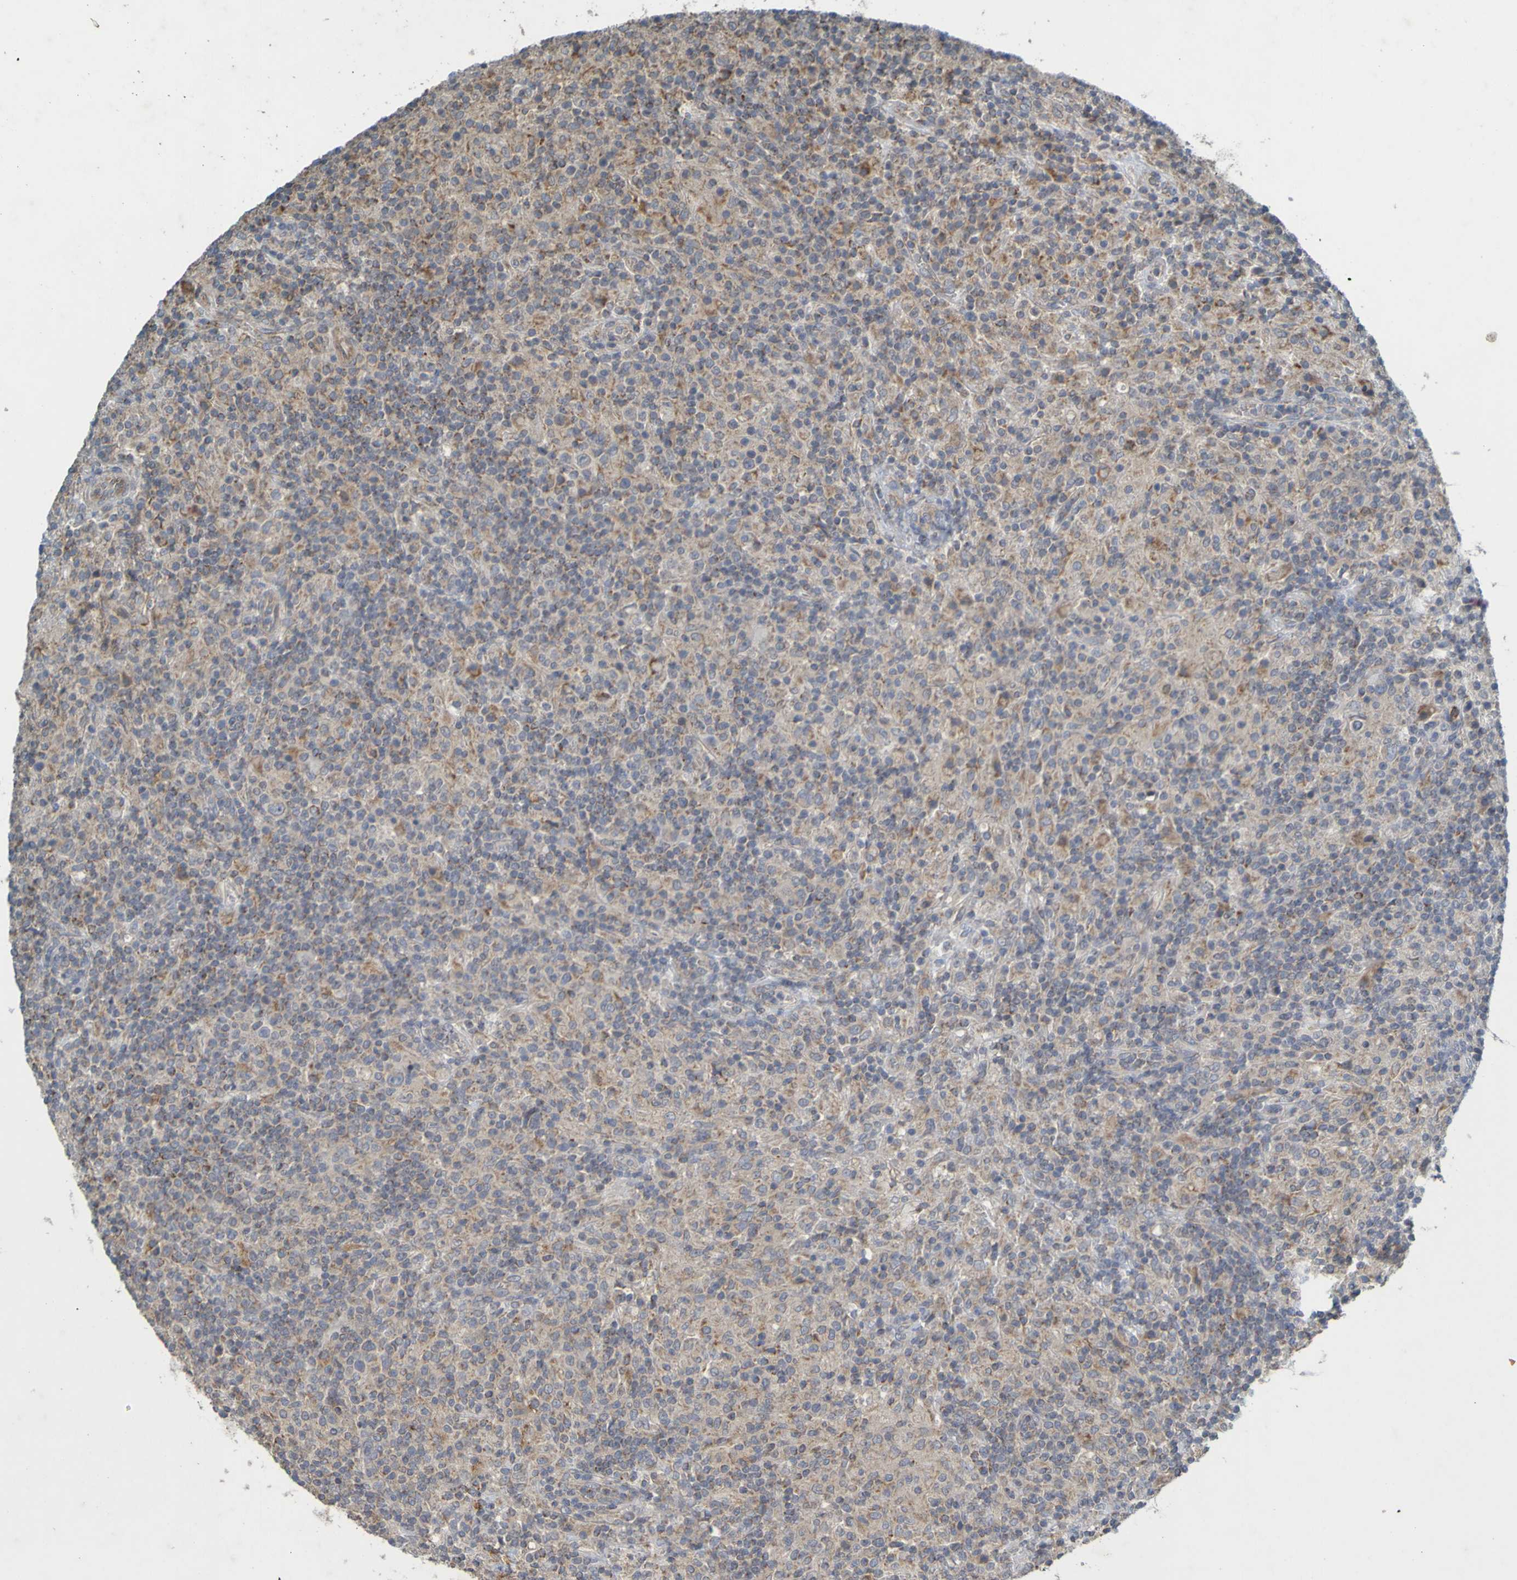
{"staining": {"intensity": "weak", "quantity": ">75%", "location": "cytoplasmic/membranous"}, "tissue": "lymphoma", "cell_type": "Tumor cells", "image_type": "cancer", "snomed": [{"axis": "morphology", "description": "Hodgkin's disease, NOS"}, {"axis": "topography", "description": "Lymph node"}], "caption": "Brown immunohistochemical staining in lymphoma reveals weak cytoplasmic/membranous expression in approximately >75% of tumor cells.", "gene": "B3GAT2", "patient": {"sex": "male", "age": 70}}